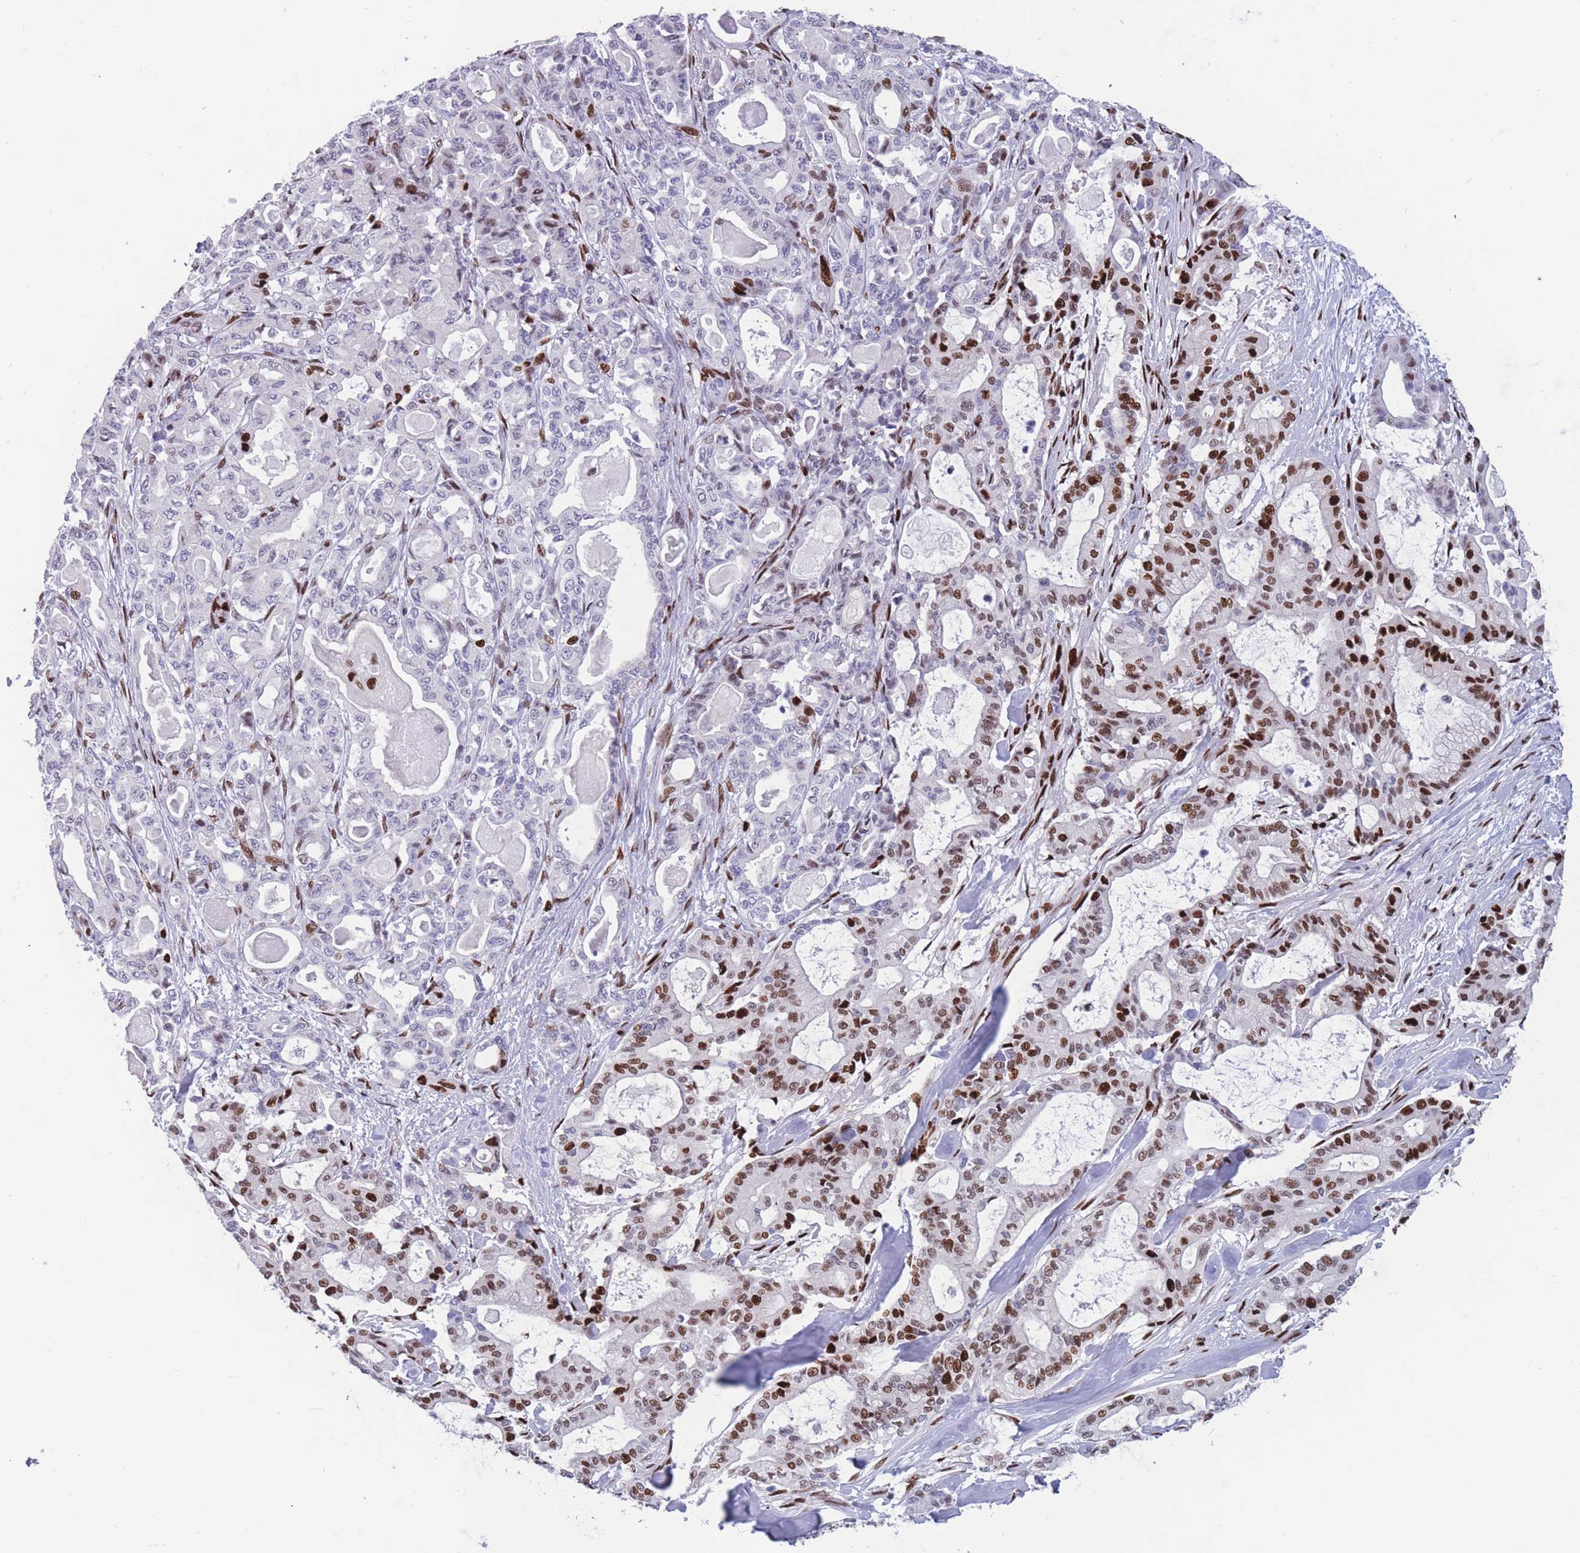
{"staining": {"intensity": "strong", "quantity": "25%-75%", "location": "nuclear"}, "tissue": "pancreatic cancer", "cell_type": "Tumor cells", "image_type": "cancer", "snomed": [{"axis": "morphology", "description": "Adenocarcinoma, NOS"}, {"axis": "topography", "description": "Pancreas"}], "caption": "Pancreatic cancer (adenocarcinoma) stained with immunohistochemistry reveals strong nuclear expression in about 25%-75% of tumor cells. The staining was performed using DAB (3,3'-diaminobenzidine) to visualize the protein expression in brown, while the nuclei were stained in blue with hematoxylin (Magnification: 20x).", "gene": "NASP", "patient": {"sex": "male", "age": 63}}